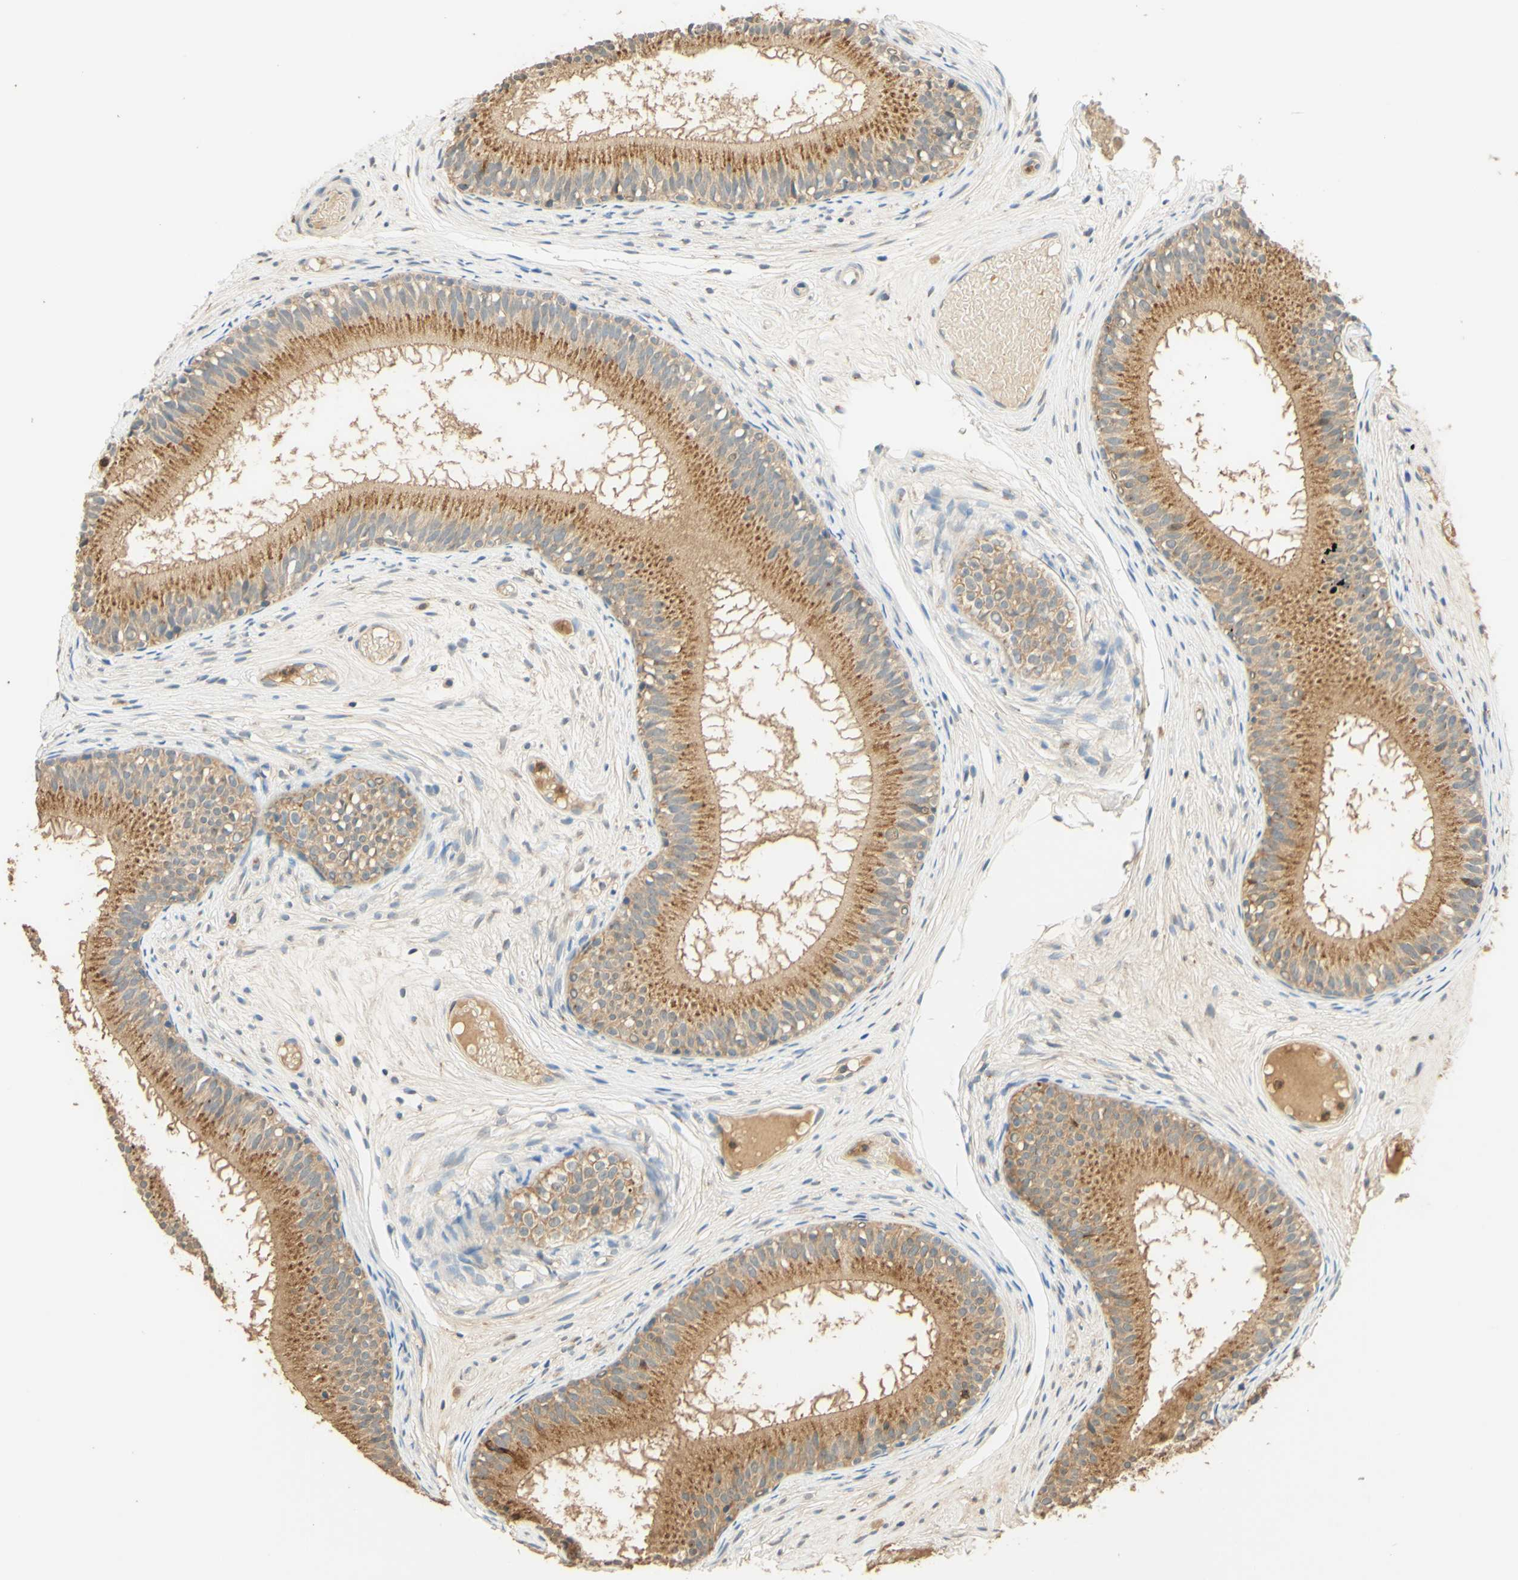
{"staining": {"intensity": "moderate", "quantity": ">75%", "location": "cytoplasmic/membranous"}, "tissue": "epididymis", "cell_type": "Glandular cells", "image_type": "normal", "snomed": [{"axis": "morphology", "description": "Normal tissue, NOS"}, {"axis": "morphology", "description": "Atrophy, NOS"}, {"axis": "topography", "description": "Testis"}, {"axis": "topography", "description": "Epididymis"}], "caption": "Immunohistochemical staining of normal human epididymis demonstrates >75% levels of moderate cytoplasmic/membranous protein expression in approximately >75% of glandular cells. (DAB = brown stain, brightfield microscopy at high magnification).", "gene": "ENTREP2", "patient": {"sex": "male", "age": 18}}